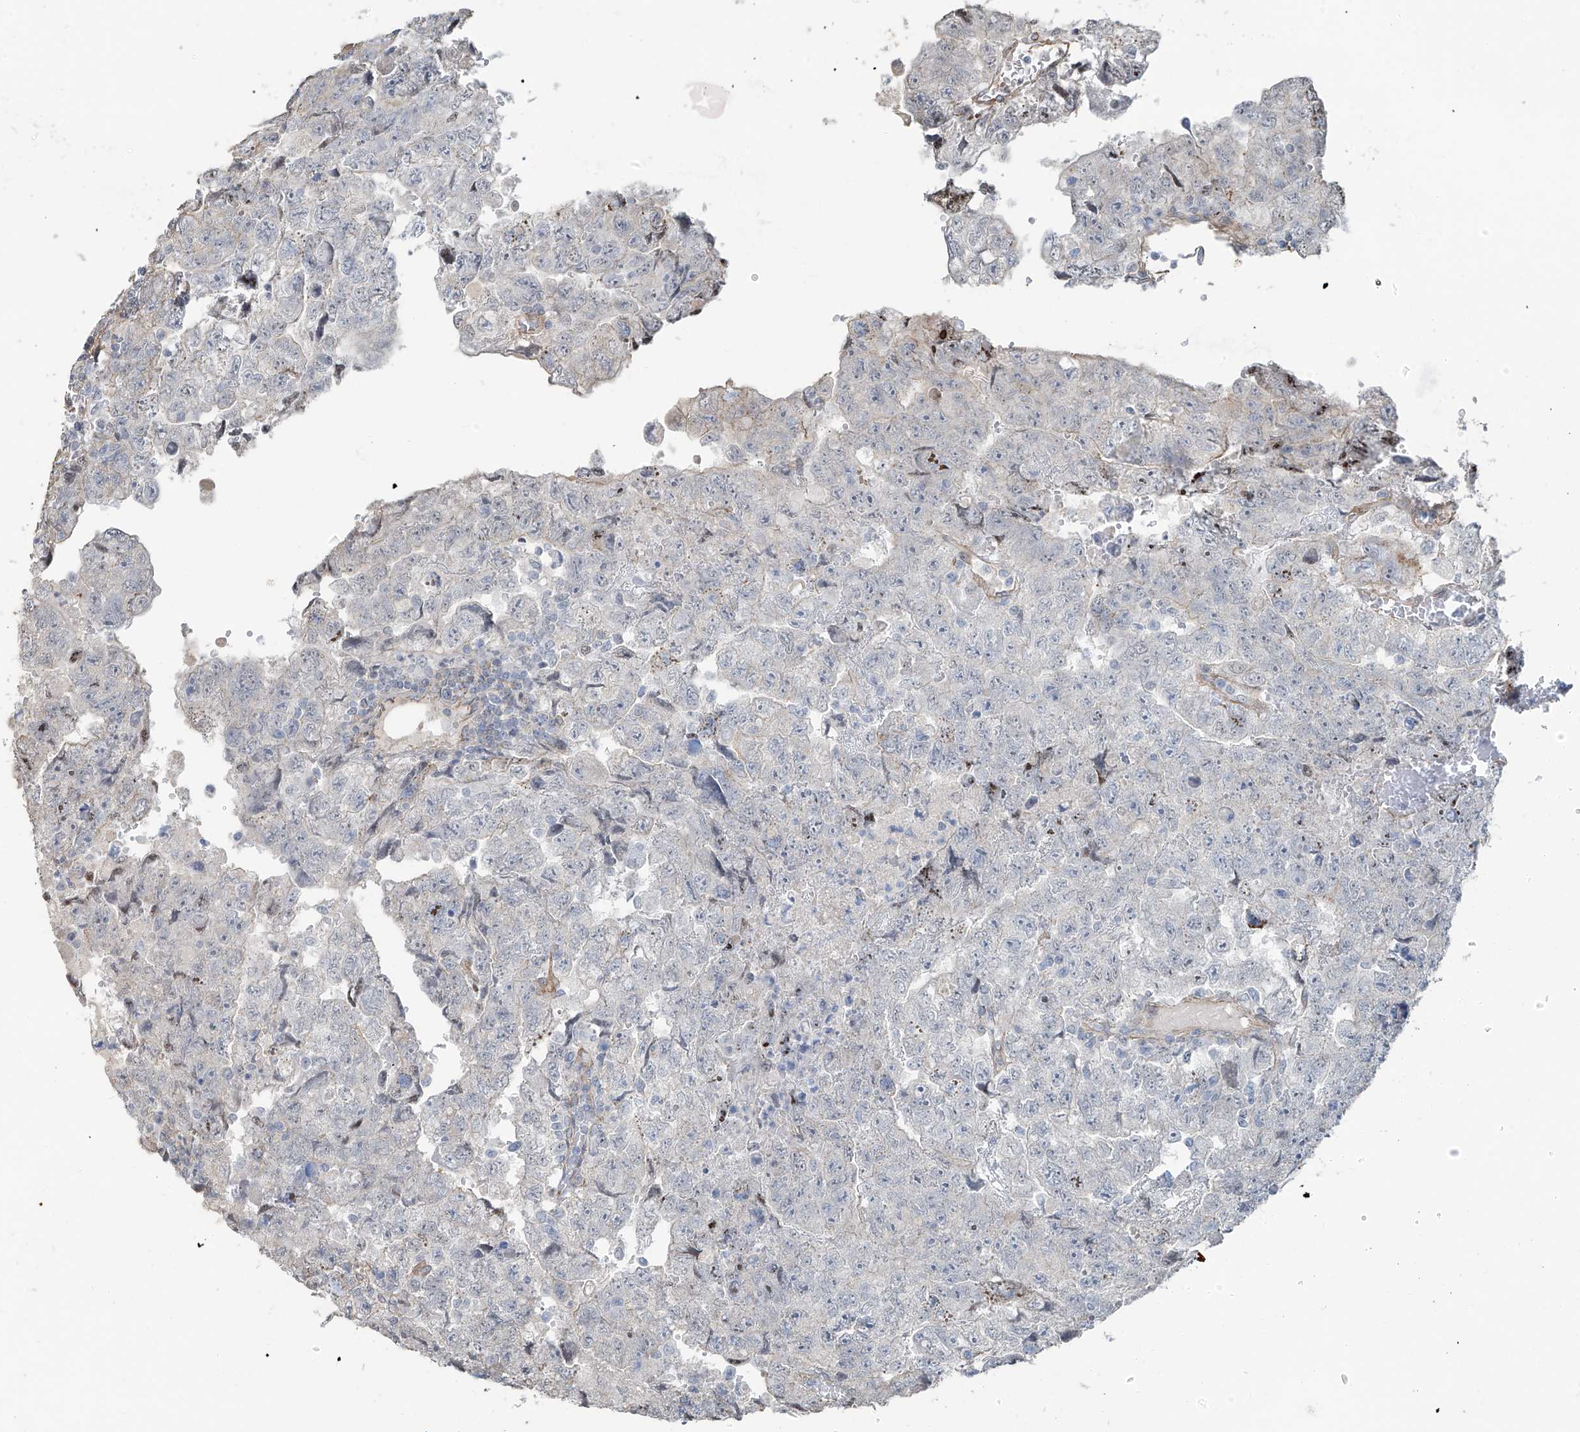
{"staining": {"intensity": "negative", "quantity": "none", "location": "none"}, "tissue": "testis cancer", "cell_type": "Tumor cells", "image_type": "cancer", "snomed": [{"axis": "morphology", "description": "Carcinoma, Embryonal, NOS"}, {"axis": "topography", "description": "Testis"}], "caption": "A photomicrograph of human testis cancer is negative for staining in tumor cells.", "gene": "TUBE1", "patient": {"sex": "male", "age": 36}}